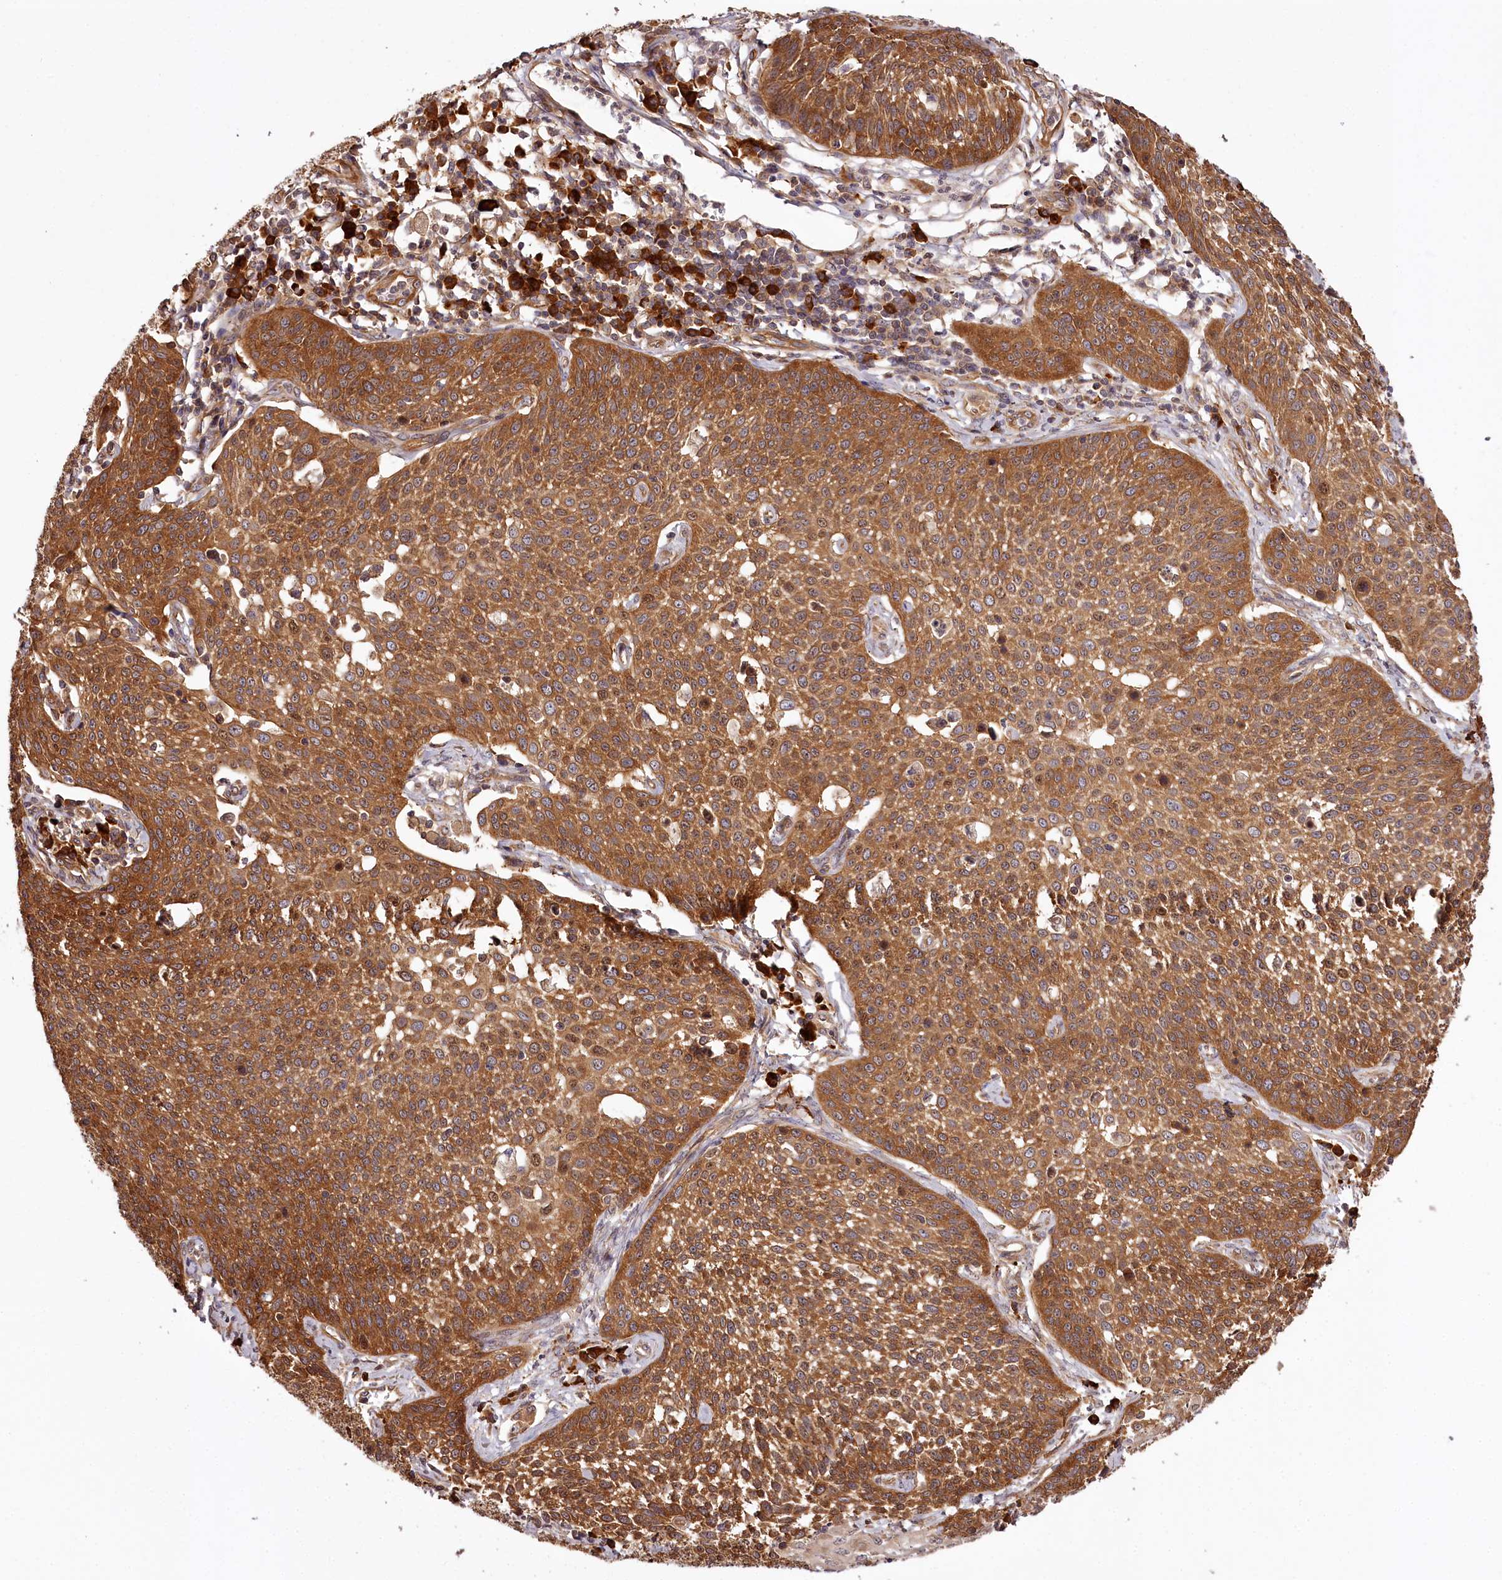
{"staining": {"intensity": "moderate", "quantity": ">75%", "location": "cytoplasmic/membranous"}, "tissue": "cervical cancer", "cell_type": "Tumor cells", "image_type": "cancer", "snomed": [{"axis": "morphology", "description": "Squamous cell carcinoma, NOS"}, {"axis": "topography", "description": "Cervix"}], "caption": "Cervical squamous cell carcinoma stained for a protein reveals moderate cytoplasmic/membranous positivity in tumor cells.", "gene": "TARS1", "patient": {"sex": "female", "age": 34}}